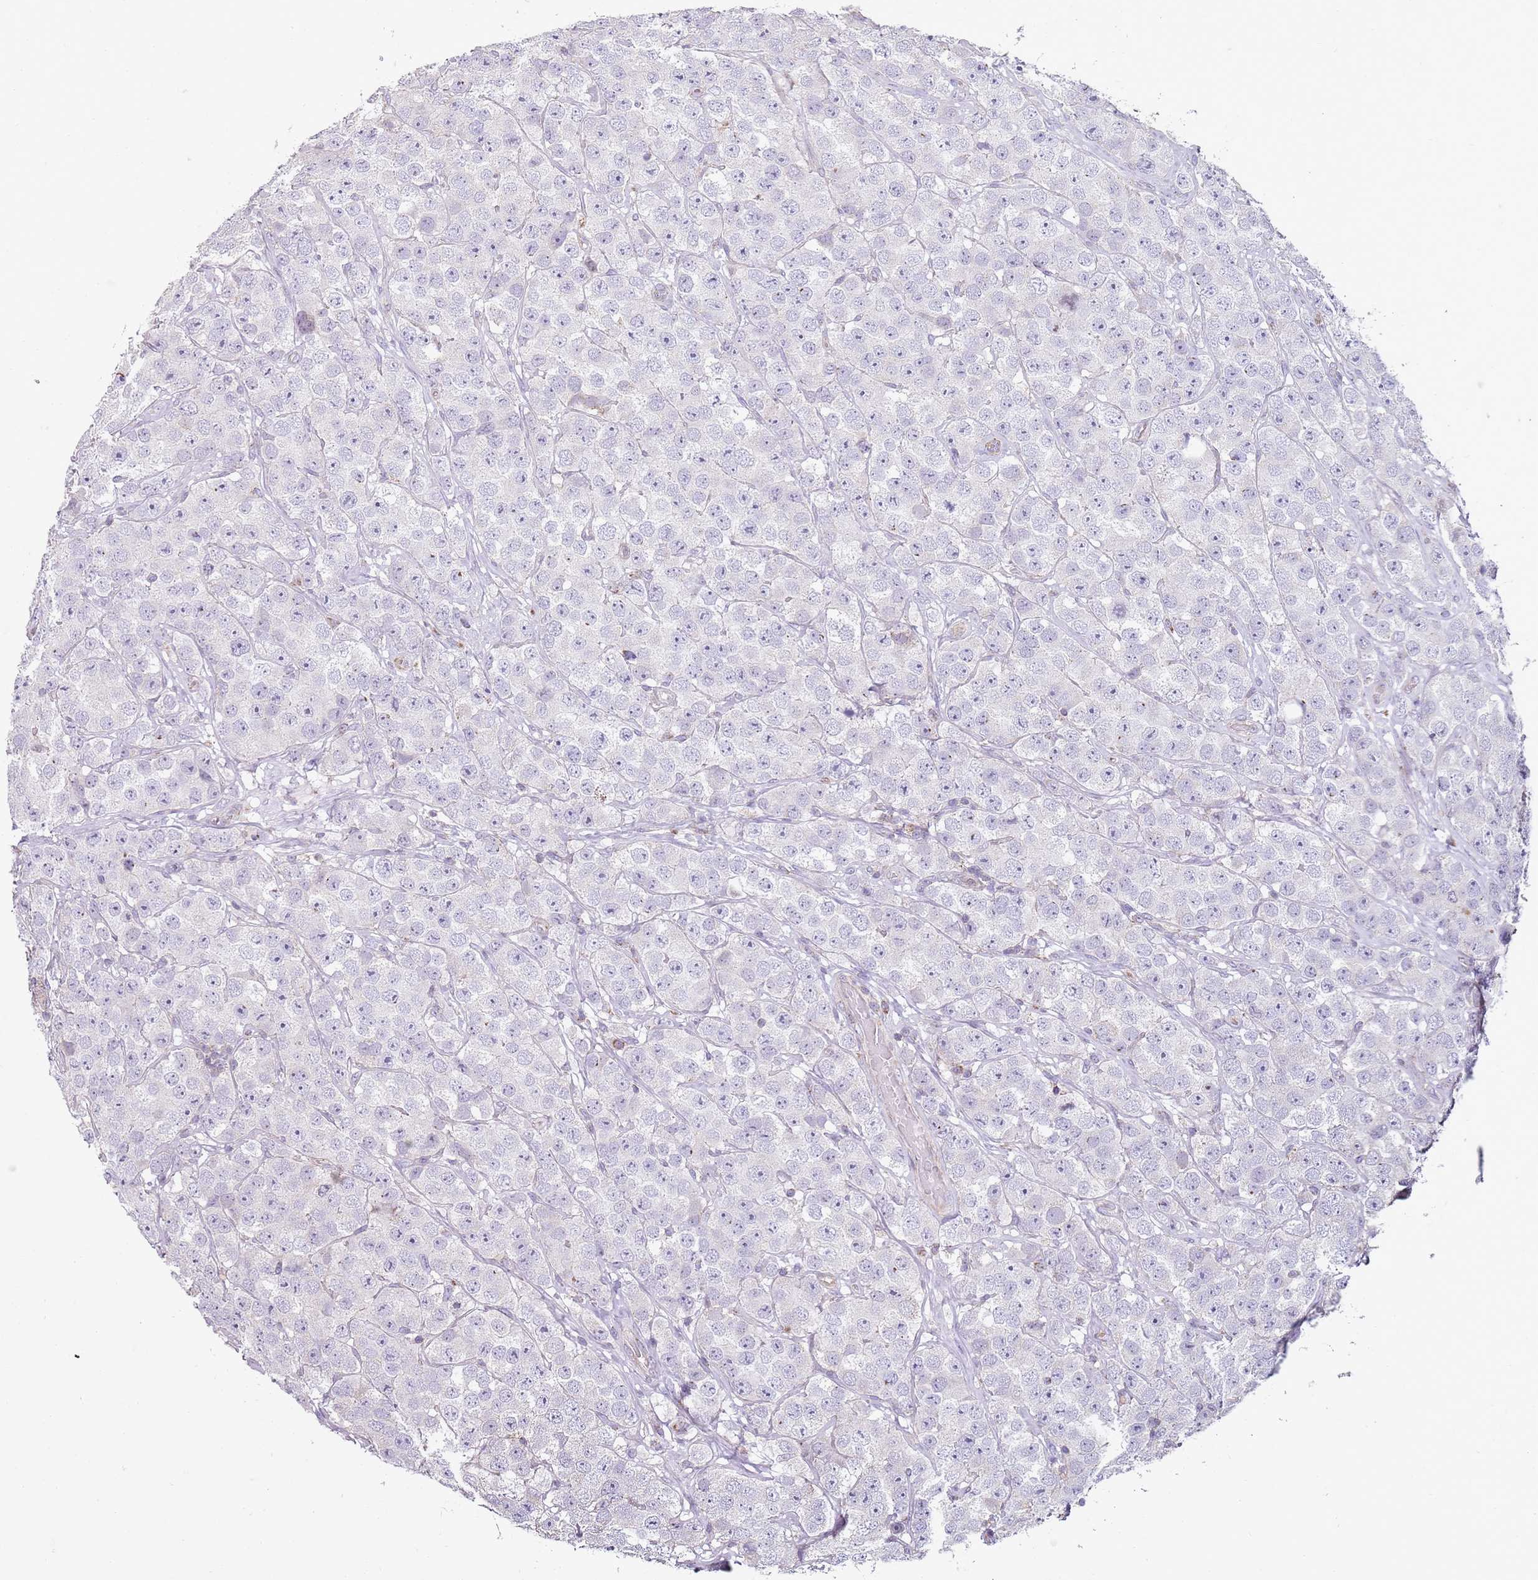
{"staining": {"intensity": "negative", "quantity": "none", "location": "none"}, "tissue": "testis cancer", "cell_type": "Tumor cells", "image_type": "cancer", "snomed": [{"axis": "morphology", "description": "Seminoma, NOS"}, {"axis": "topography", "description": "Testis"}], "caption": "Photomicrograph shows no protein staining in tumor cells of testis cancer (seminoma) tissue.", "gene": "GAS8", "patient": {"sex": "male", "age": 28}}